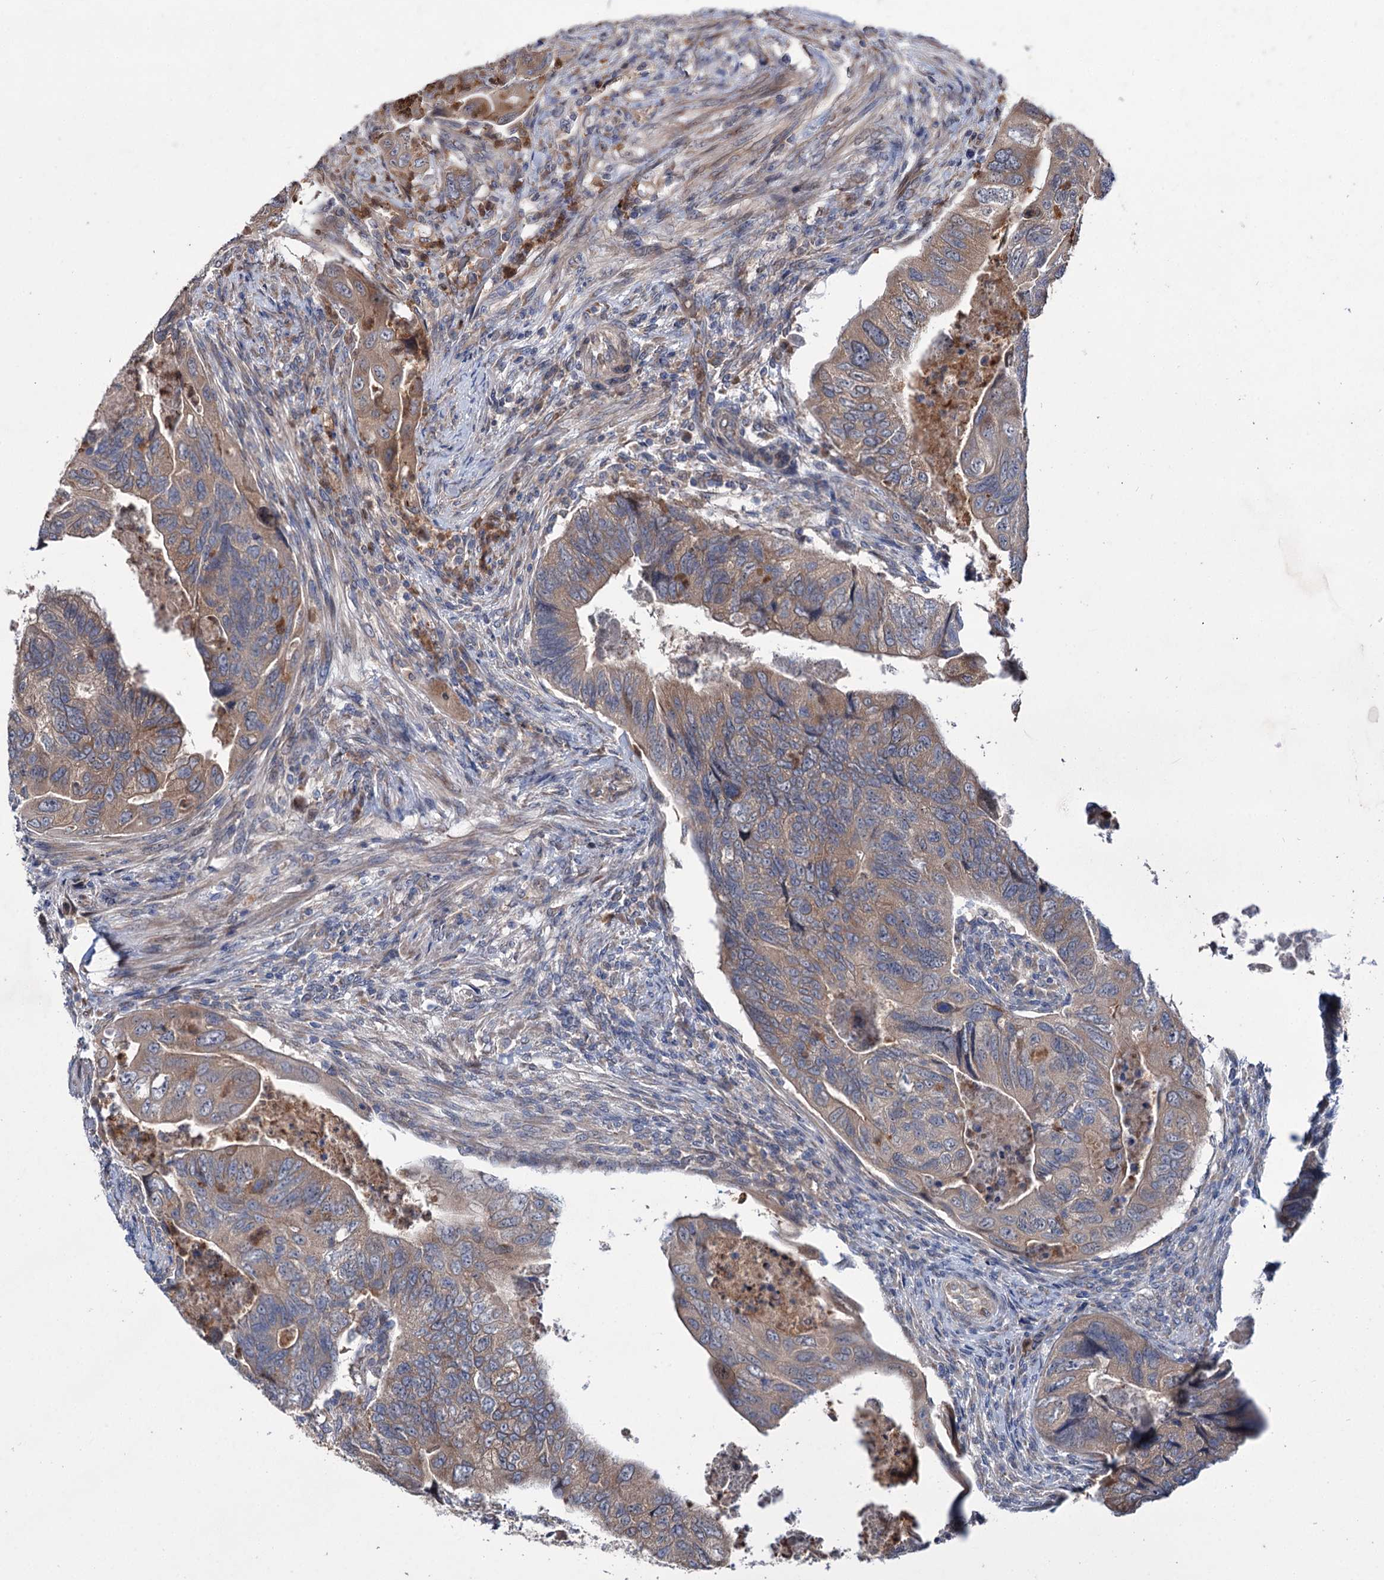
{"staining": {"intensity": "moderate", "quantity": "25%-75%", "location": "cytoplasmic/membranous"}, "tissue": "colorectal cancer", "cell_type": "Tumor cells", "image_type": "cancer", "snomed": [{"axis": "morphology", "description": "Adenocarcinoma, NOS"}, {"axis": "topography", "description": "Rectum"}], "caption": "A micrograph showing moderate cytoplasmic/membranous staining in approximately 25%-75% of tumor cells in colorectal cancer (adenocarcinoma), as visualized by brown immunohistochemical staining.", "gene": "PTPN3", "patient": {"sex": "male", "age": 63}}